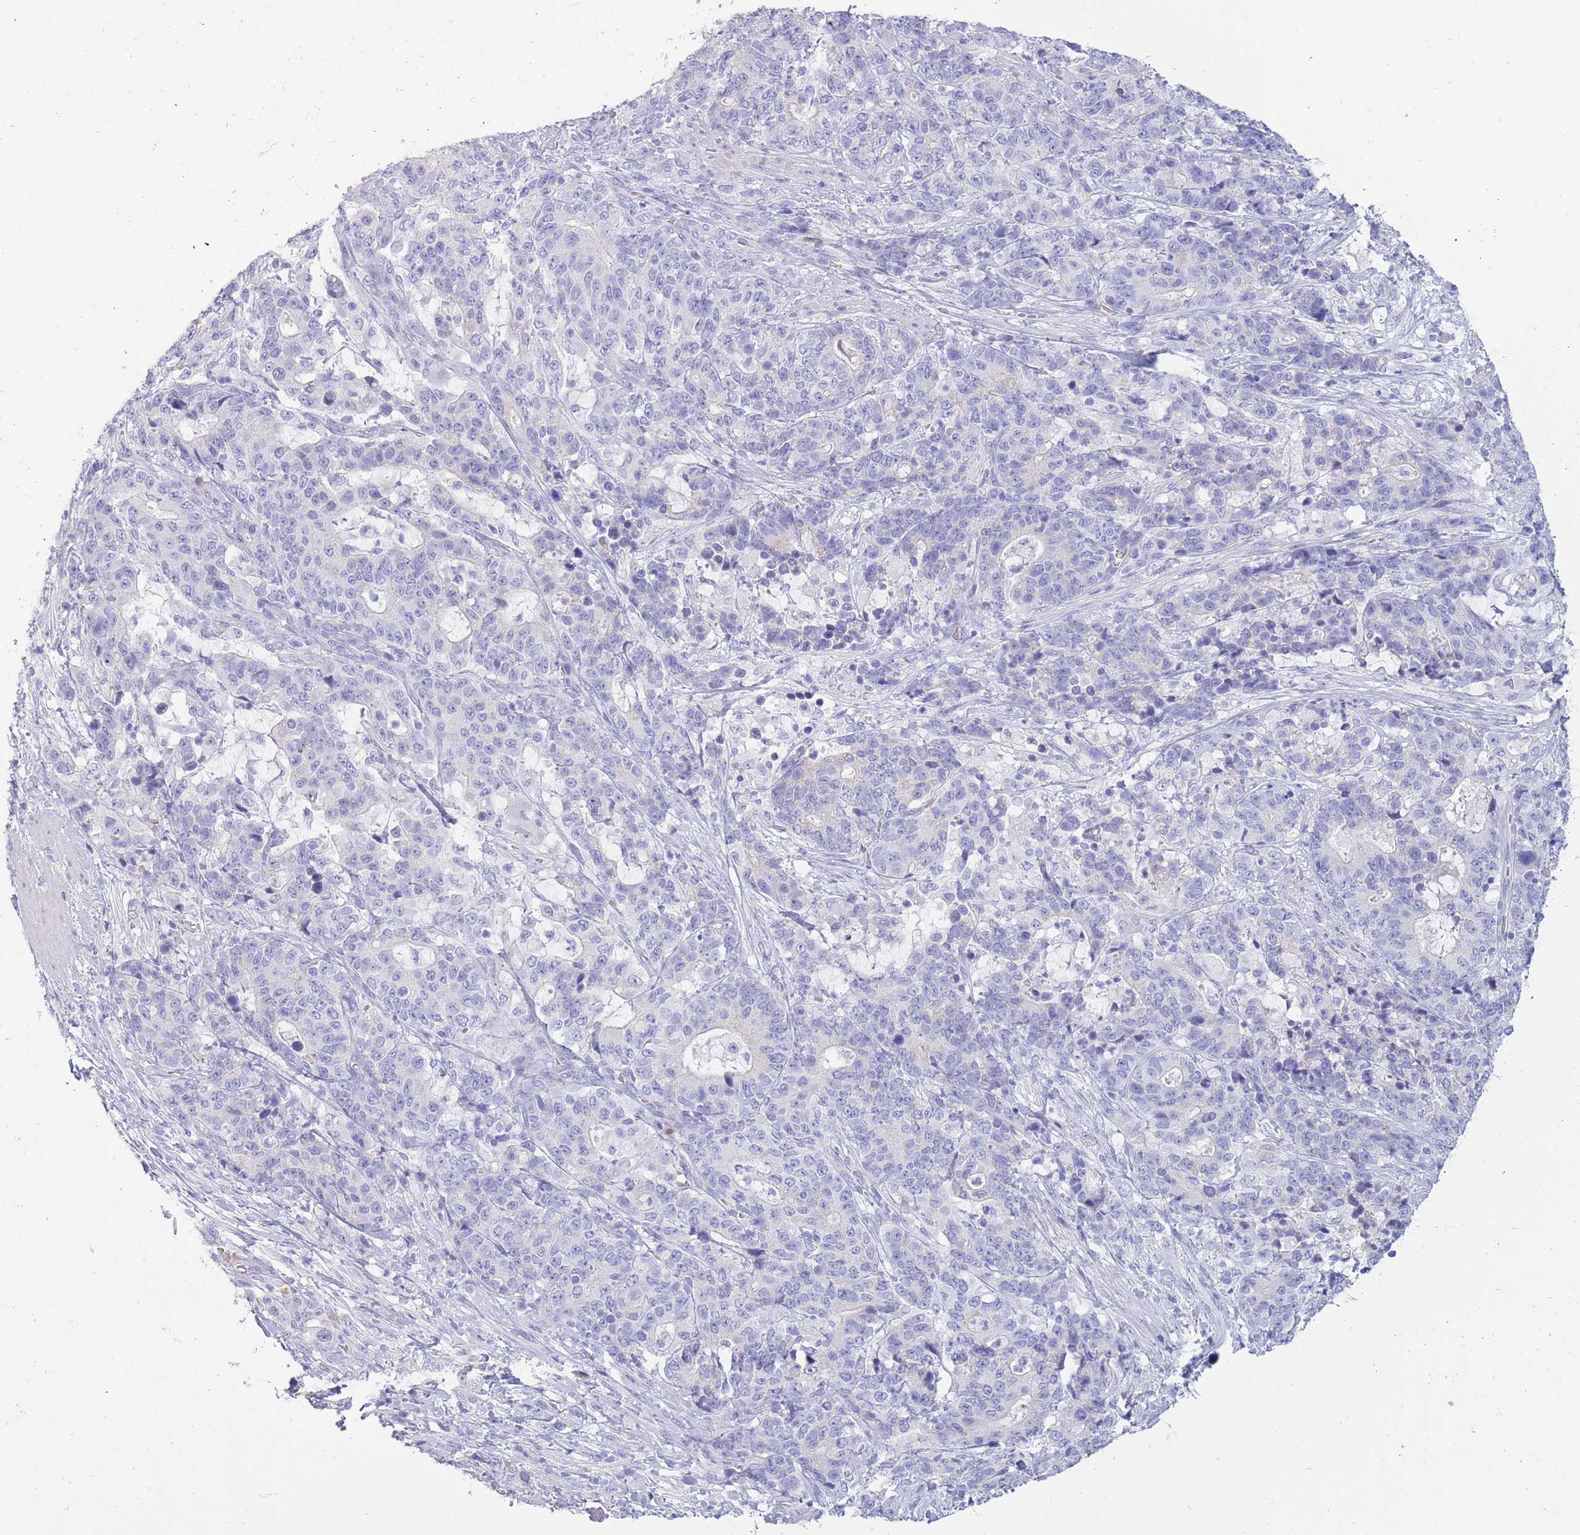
{"staining": {"intensity": "negative", "quantity": "none", "location": "none"}, "tissue": "stomach cancer", "cell_type": "Tumor cells", "image_type": "cancer", "snomed": [{"axis": "morphology", "description": "Normal tissue, NOS"}, {"axis": "morphology", "description": "Adenocarcinoma, NOS"}, {"axis": "topography", "description": "Stomach"}], "caption": "The immunohistochemistry image has no significant expression in tumor cells of adenocarcinoma (stomach) tissue.", "gene": "ACR", "patient": {"sex": "female", "age": 64}}